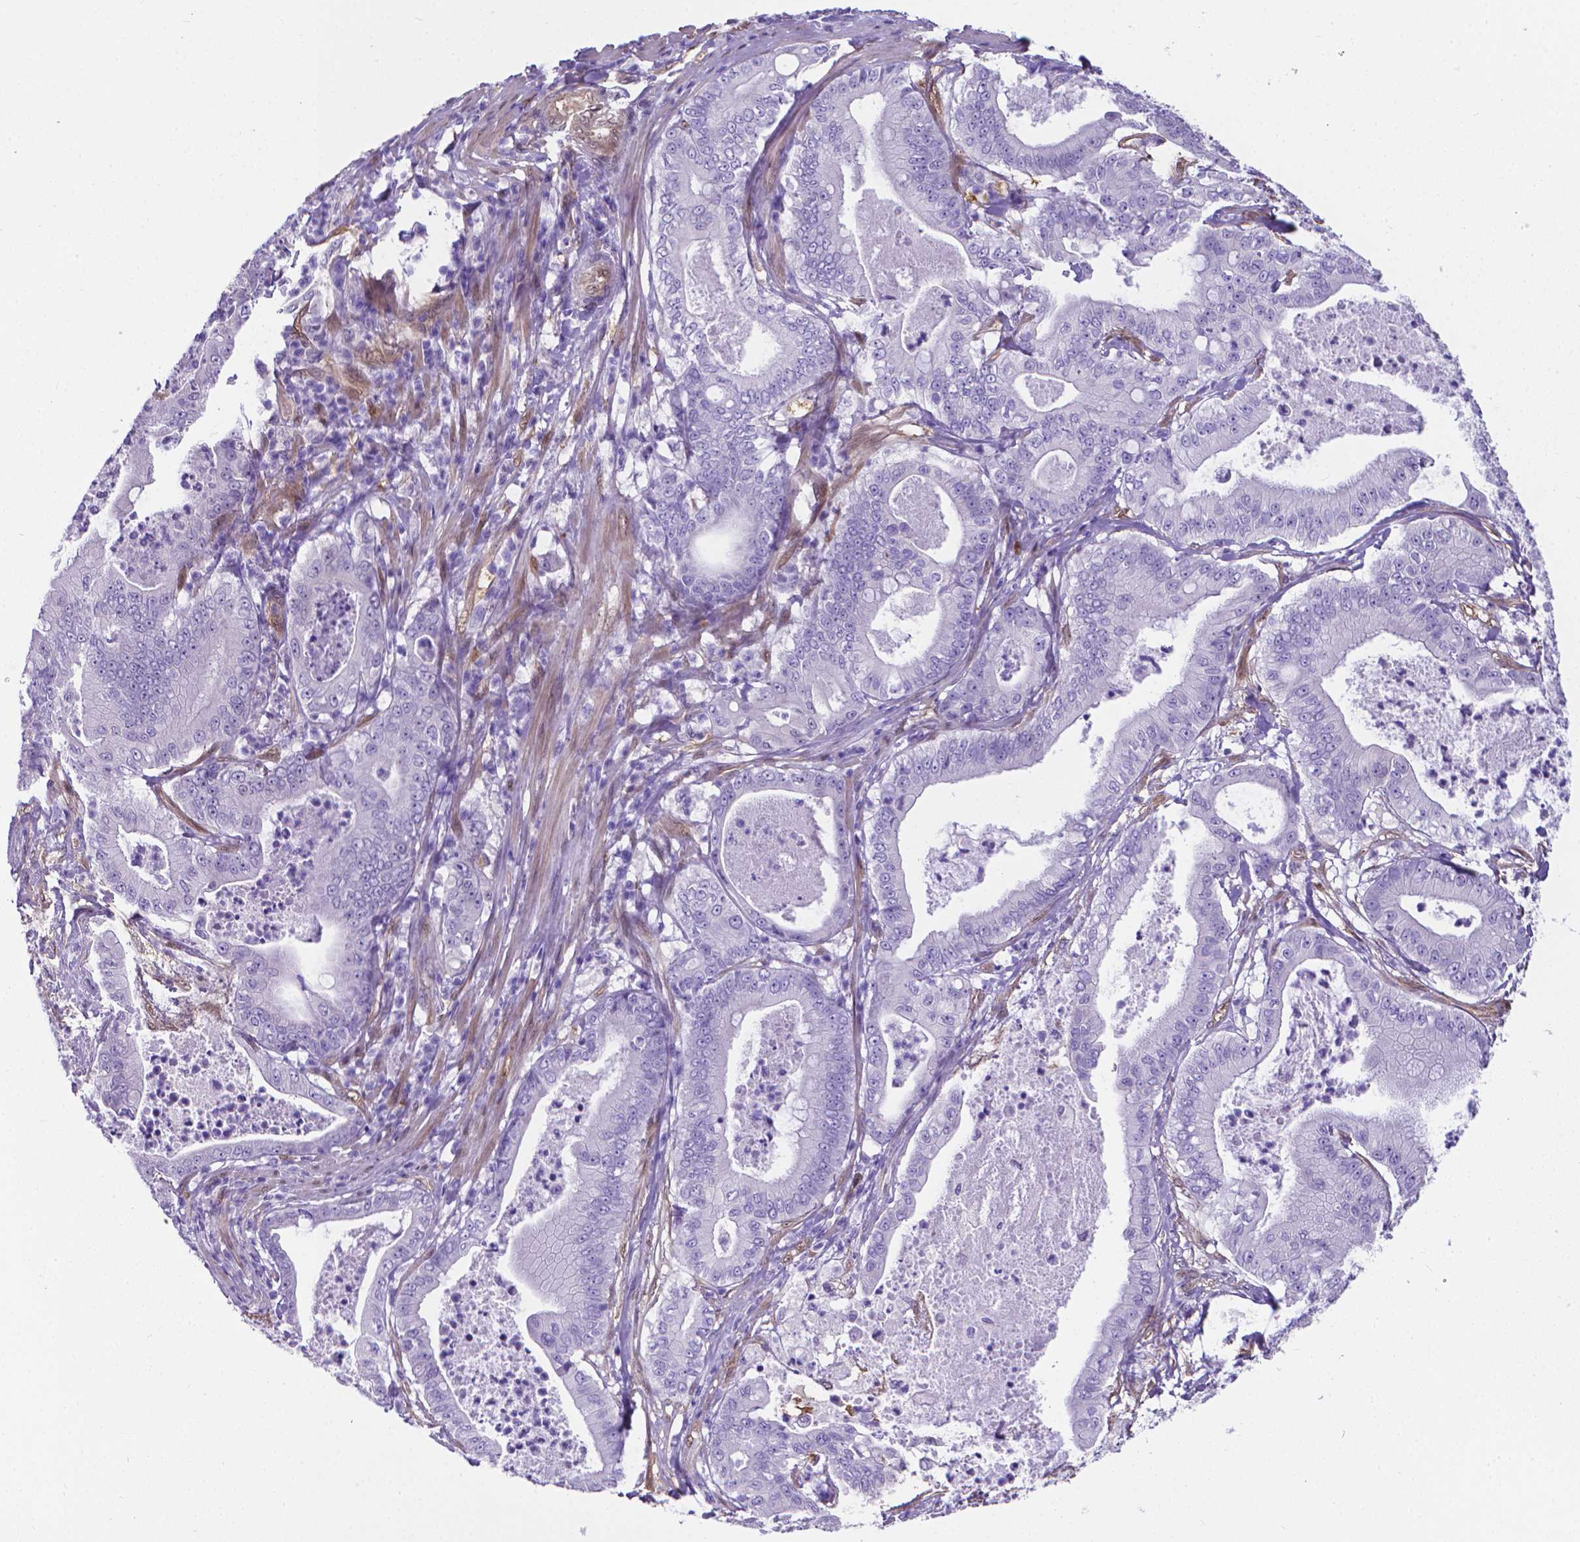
{"staining": {"intensity": "negative", "quantity": "none", "location": "none"}, "tissue": "pancreatic cancer", "cell_type": "Tumor cells", "image_type": "cancer", "snomed": [{"axis": "morphology", "description": "Adenocarcinoma, NOS"}, {"axis": "topography", "description": "Pancreas"}], "caption": "Image shows no protein staining in tumor cells of adenocarcinoma (pancreatic) tissue. Nuclei are stained in blue.", "gene": "CLIC4", "patient": {"sex": "male", "age": 71}}